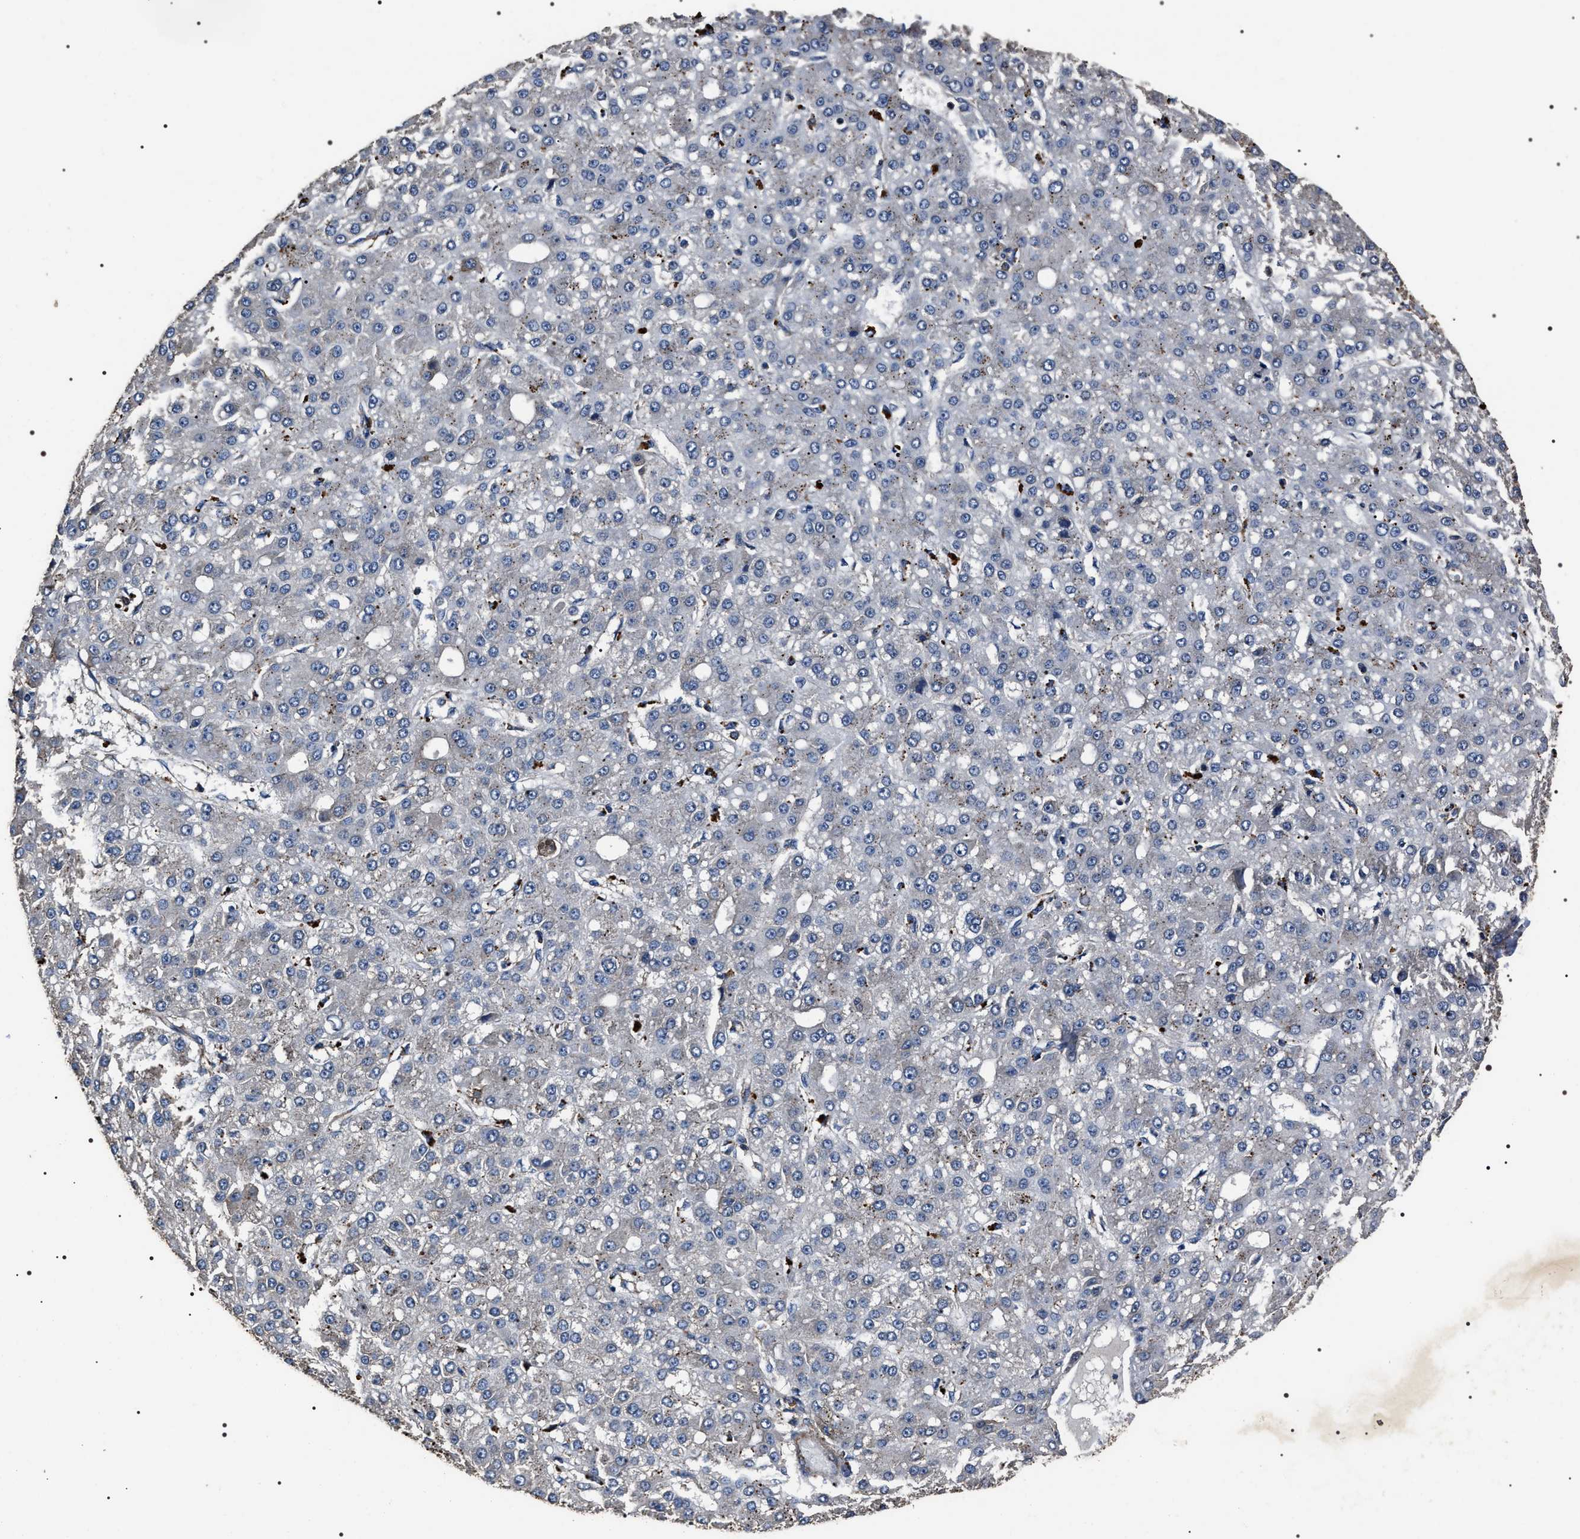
{"staining": {"intensity": "negative", "quantity": "none", "location": "none"}, "tissue": "liver cancer", "cell_type": "Tumor cells", "image_type": "cancer", "snomed": [{"axis": "morphology", "description": "Carcinoma, Hepatocellular, NOS"}, {"axis": "topography", "description": "Liver"}], "caption": "Tumor cells show no significant staining in liver cancer (hepatocellular carcinoma). (Immunohistochemistry, brightfield microscopy, high magnification).", "gene": "HSCB", "patient": {"sex": "male", "age": 67}}